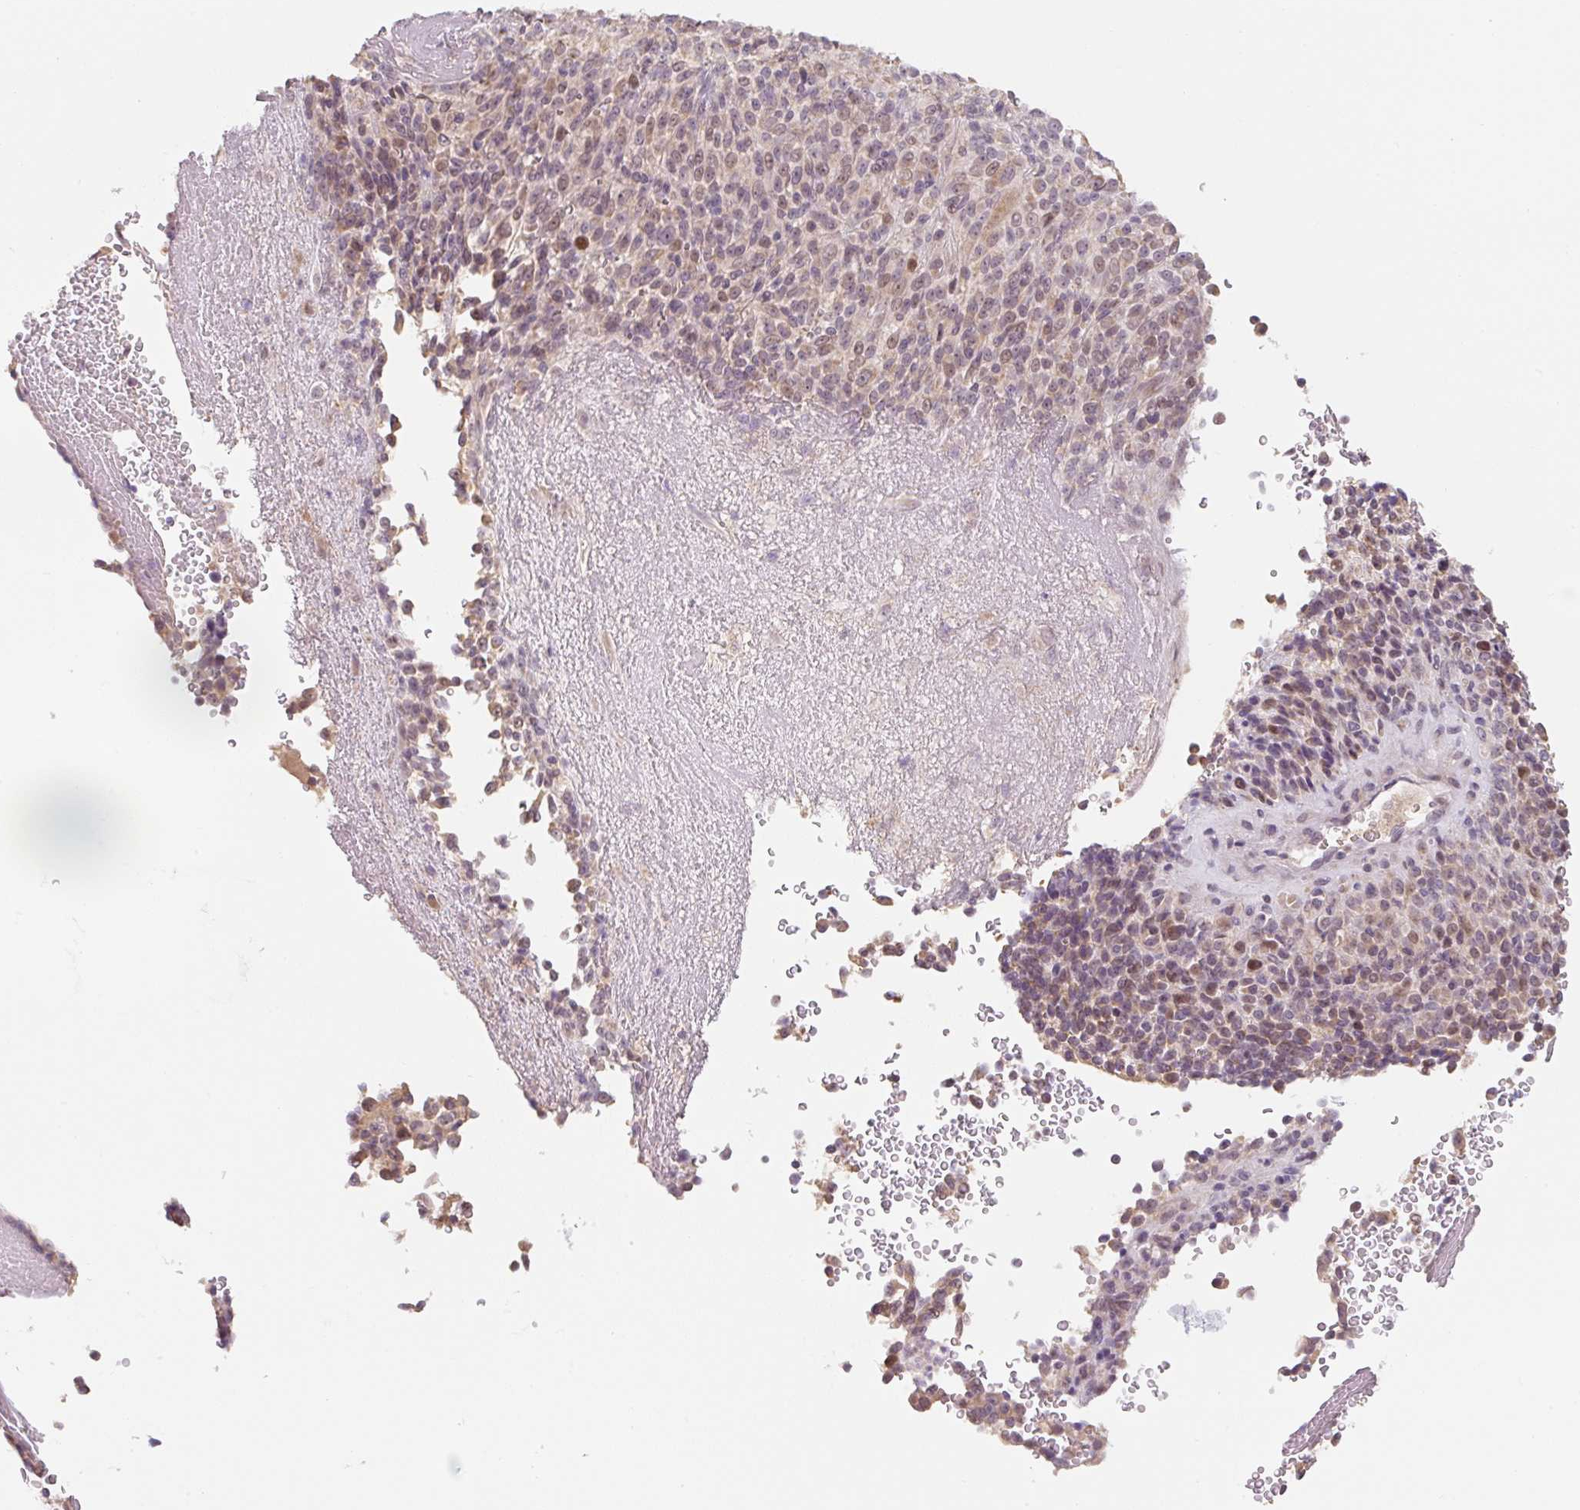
{"staining": {"intensity": "moderate", "quantity": "25%-75%", "location": "nuclear"}, "tissue": "melanoma", "cell_type": "Tumor cells", "image_type": "cancer", "snomed": [{"axis": "morphology", "description": "Malignant melanoma, Metastatic site"}, {"axis": "topography", "description": "Brain"}], "caption": "Moderate nuclear expression for a protein is identified in approximately 25%-75% of tumor cells of malignant melanoma (metastatic site) using IHC.", "gene": "MIA2", "patient": {"sex": "female", "age": 56}}